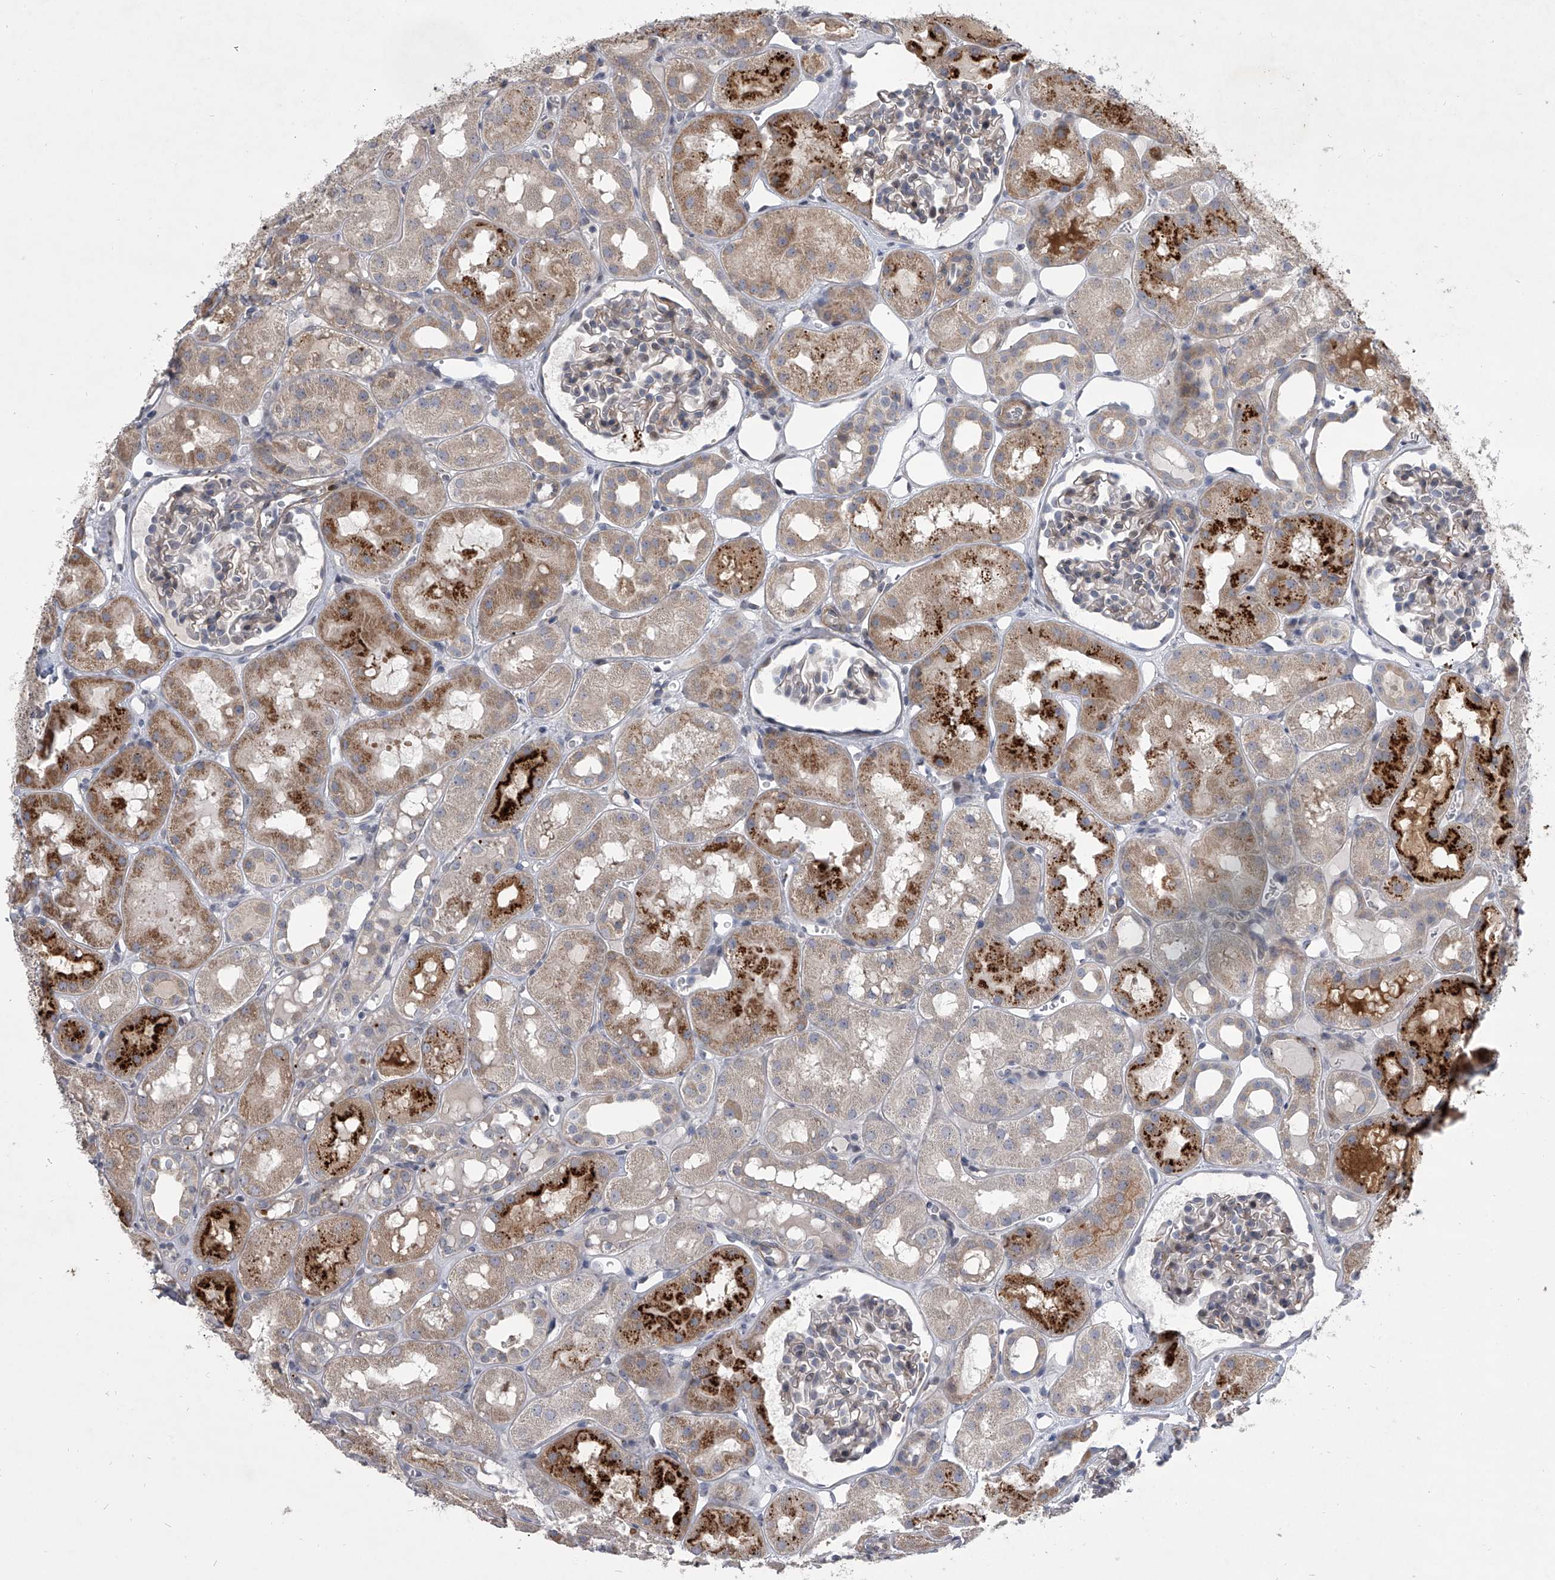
{"staining": {"intensity": "negative", "quantity": "none", "location": "none"}, "tissue": "kidney", "cell_type": "Cells in glomeruli", "image_type": "normal", "snomed": [{"axis": "morphology", "description": "Normal tissue, NOS"}, {"axis": "topography", "description": "Kidney"}], "caption": "Histopathology image shows no protein positivity in cells in glomeruli of unremarkable kidney.", "gene": "HEATR6", "patient": {"sex": "male", "age": 16}}